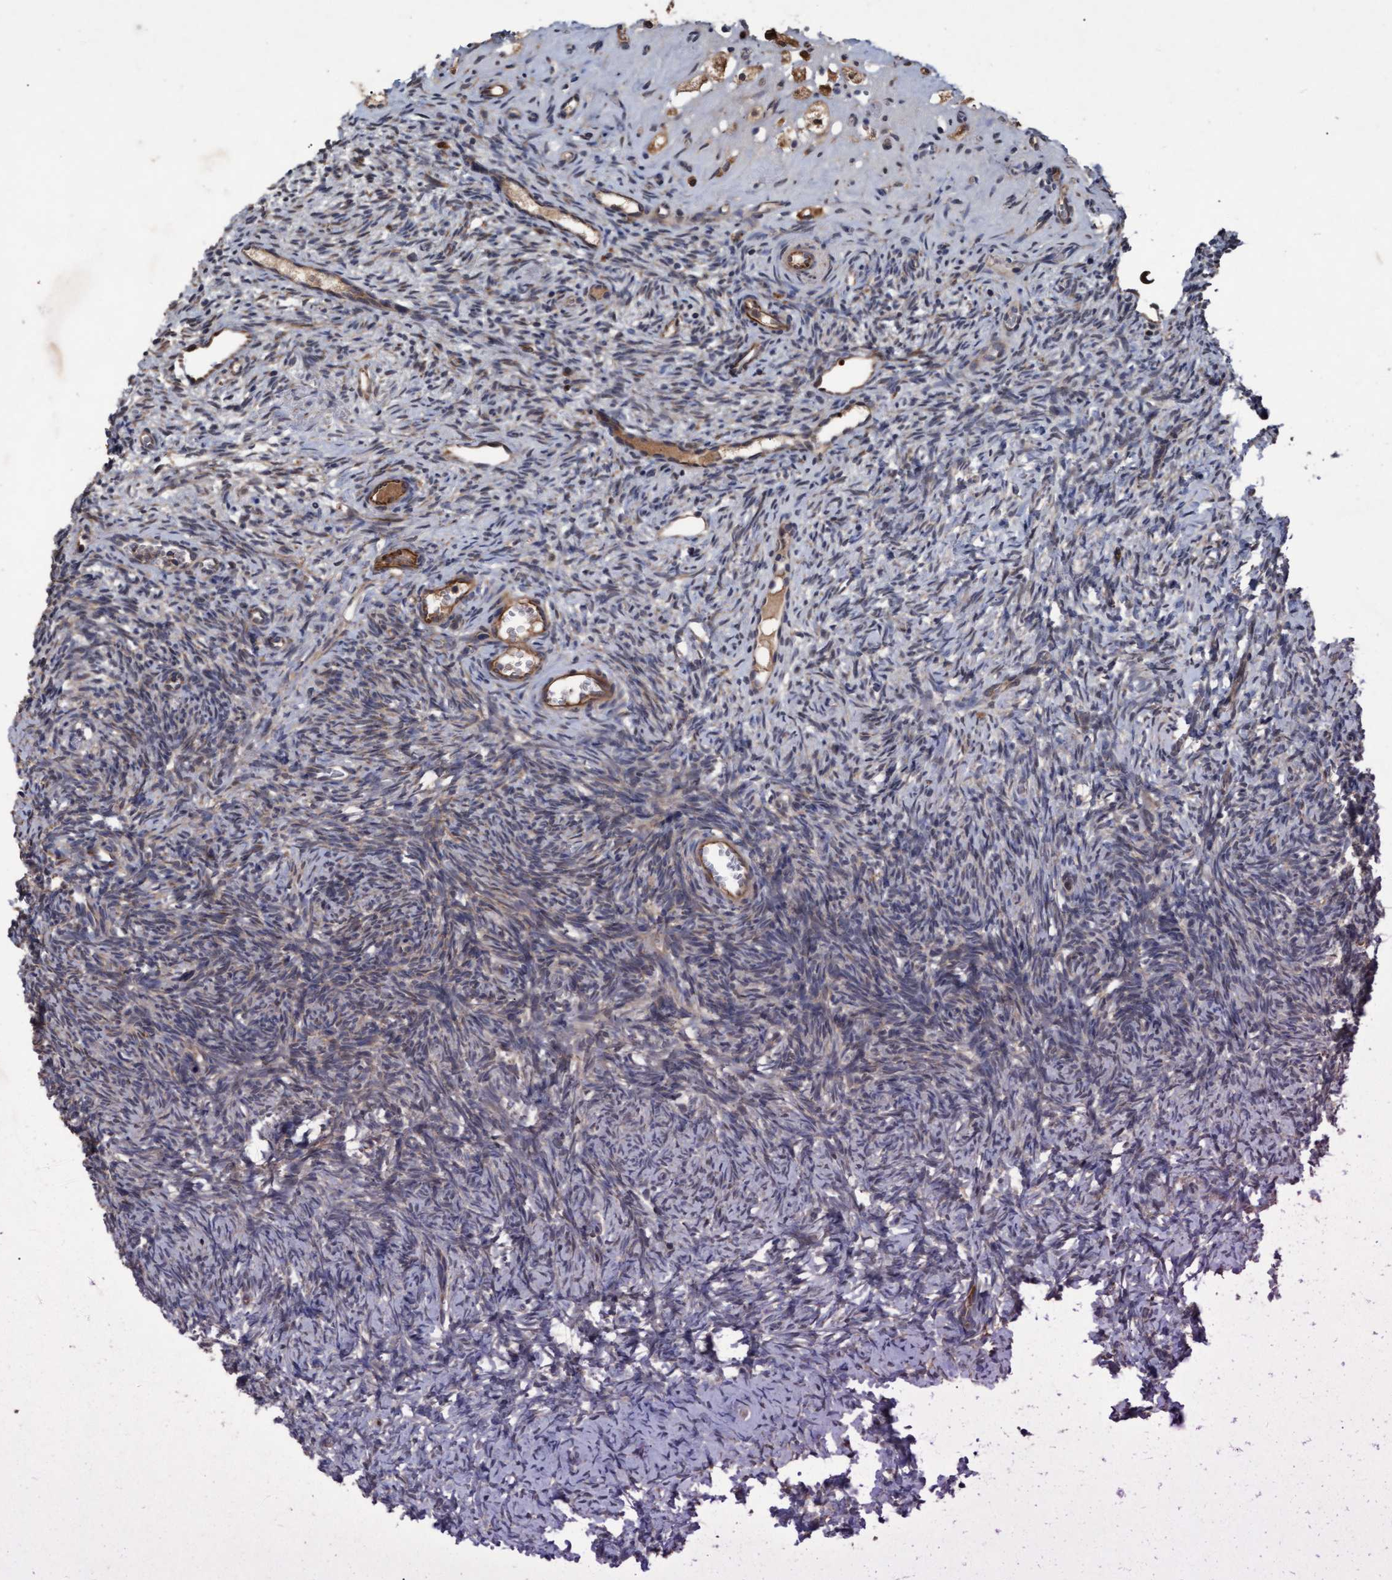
{"staining": {"intensity": "moderate", "quantity": "25%-75%", "location": "cytoplasmic/membranous"}, "tissue": "ovary", "cell_type": "Ovarian stroma cells", "image_type": "normal", "snomed": [{"axis": "morphology", "description": "Normal tissue, NOS"}, {"axis": "topography", "description": "Ovary"}], "caption": "This is an image of immunohistochemistry (IHC) staining of unremarkable ovary, which shows moderate staining in the cytoplasmic/membranous of ovarian stroma cells.", "gene": "PSMB6", "patient": {"sex": "female", "age": 34}}